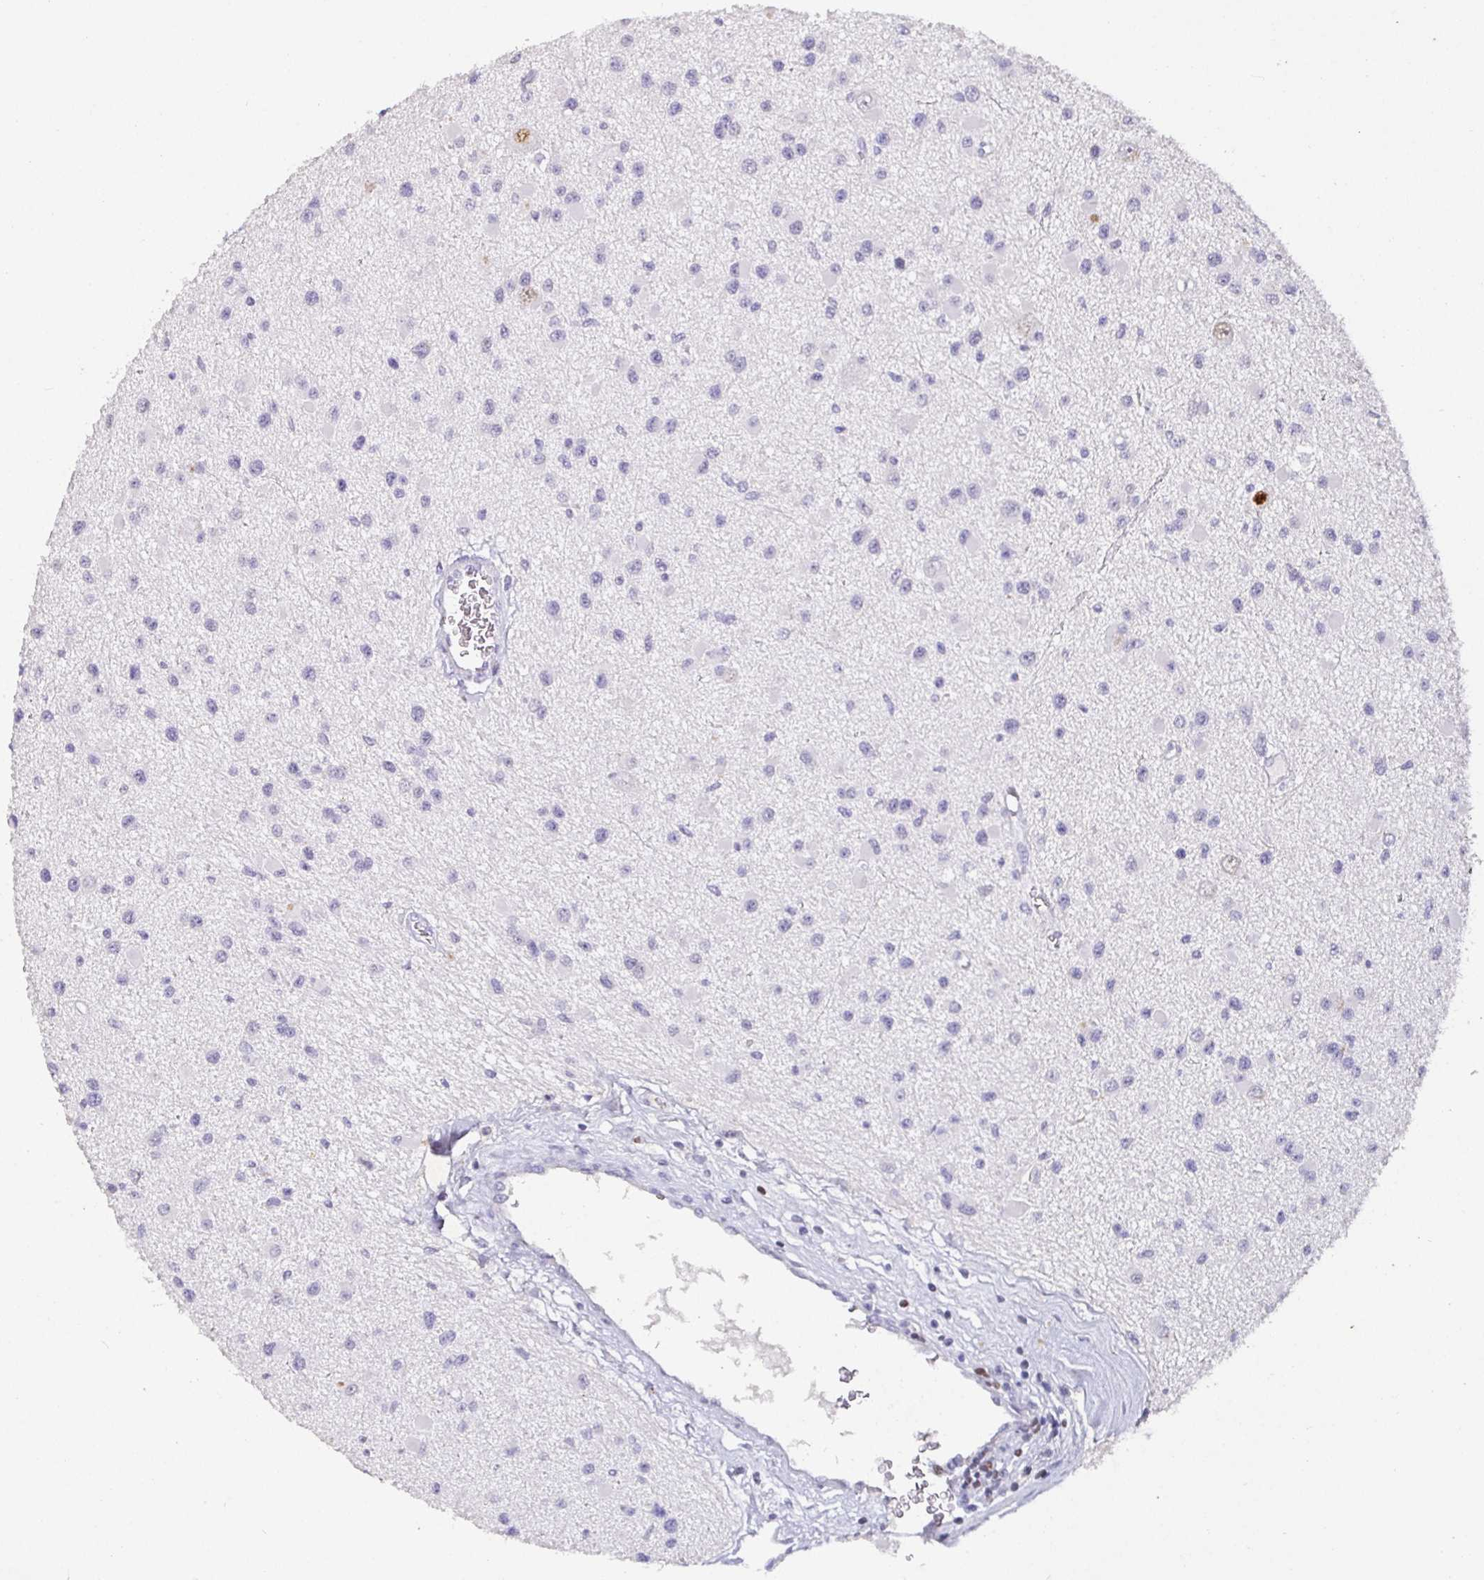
{"staining": {"intensity": "negative", "quantity": "none", "location": "none"}, "tissue": "glioma", "cell_type": "Tumor cells", "image_type": "cancer", "snomed": [{"axis": "morphology", "description": "Glioma, malignant, High grade"}, {"axis": "topography", "description": "Brain"}], "caption": "The histopathology image exhibits no significant positivity in tumor cells of high-grade glioma (malignant). (Immunohistochemistry (ihc), brightfield microscopy, high magnification).", "gene": "SATB1", "patient": {"sex": "male", "age": 54}}